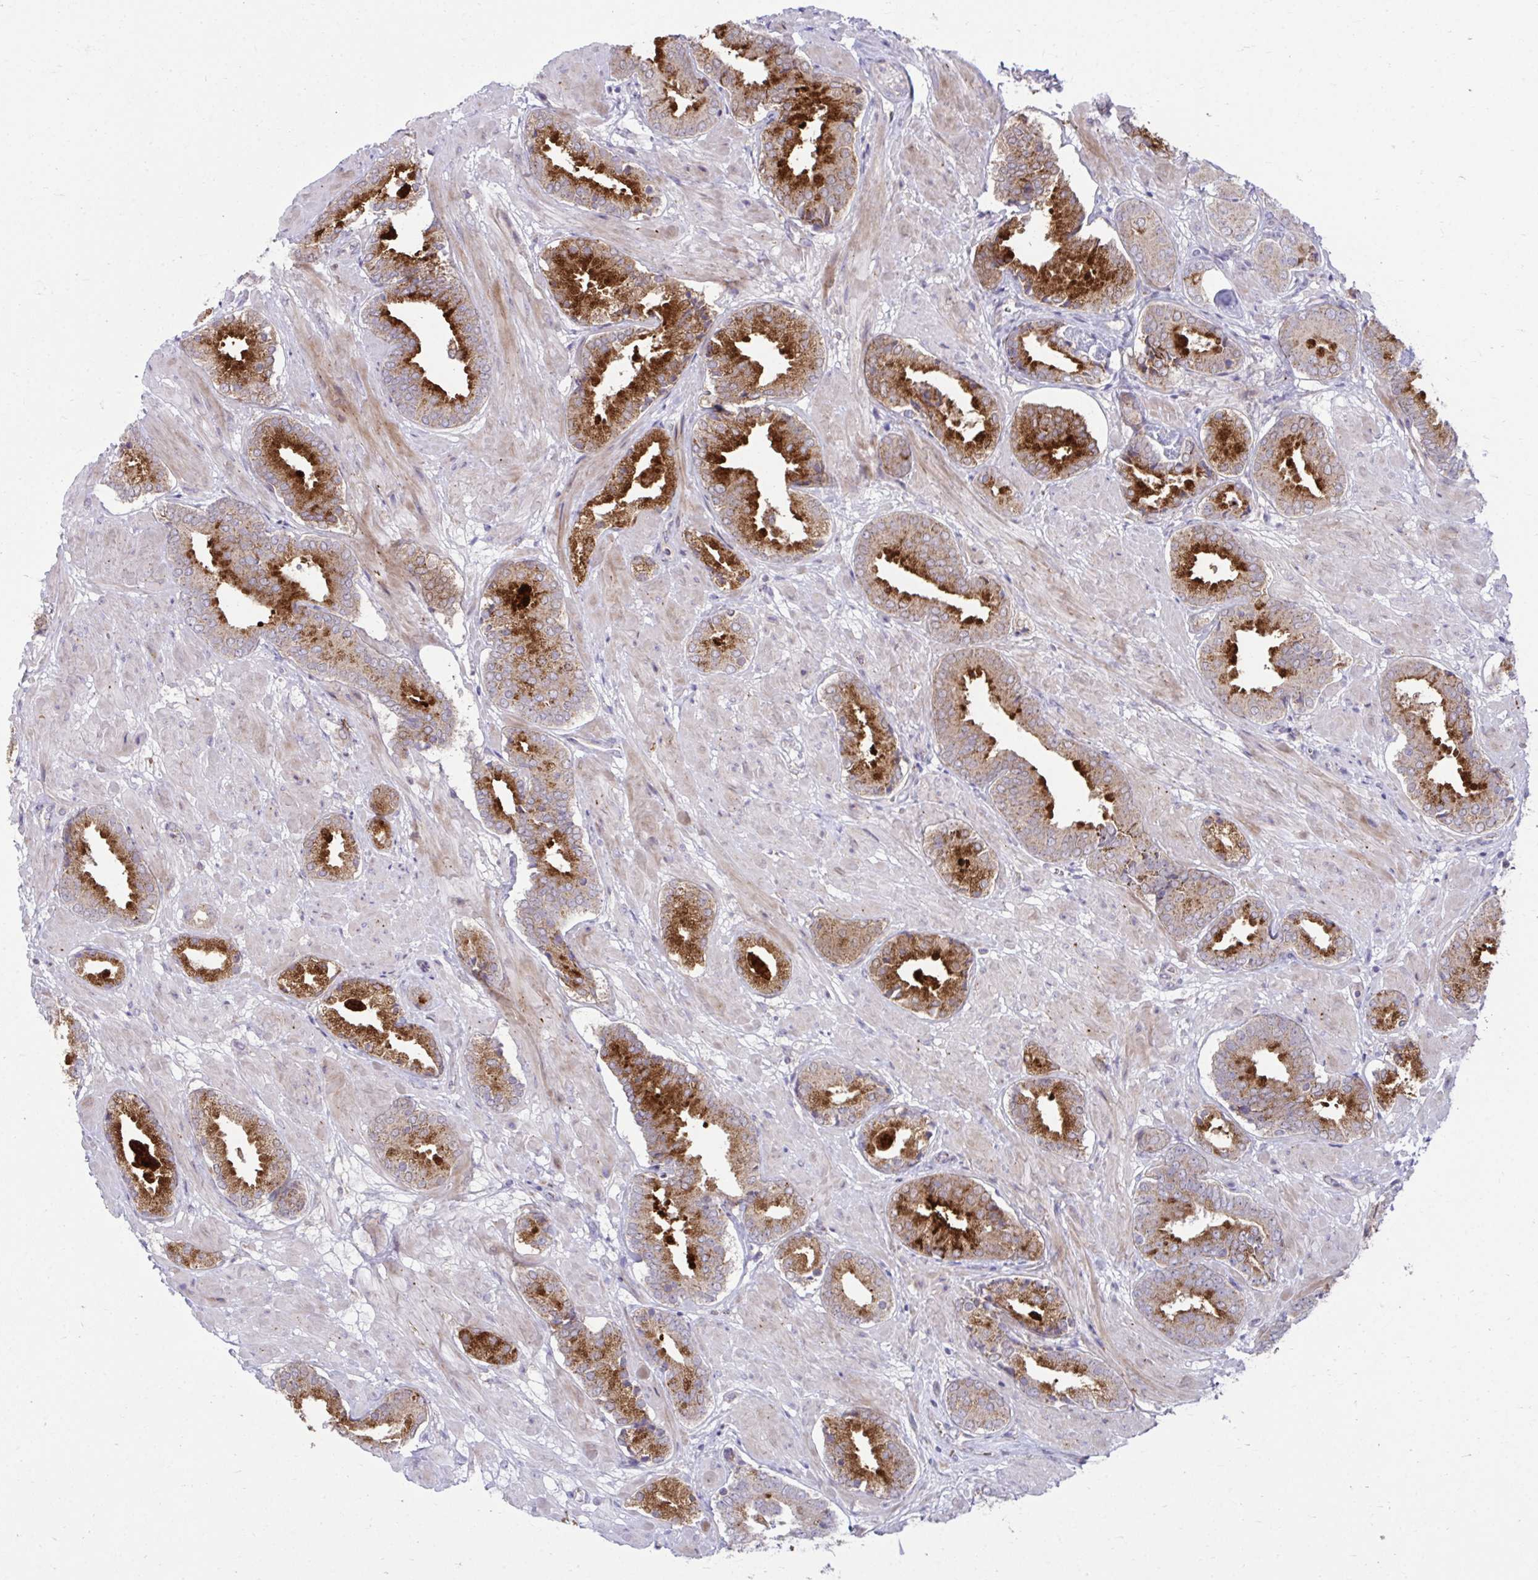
{"staining": {"intensity": "strong", "quantity": ">75%", "location": "cytoplasmic/membranous"}, "tissue": "prostate cancer", "cell_type": "Tumor cells", "image_type": "cancer", "snomed": [{"axis": "morphology", "description": "Adenocarcinoma, High grade"}, {"axis": "topography", "description": "Prostate"}], "caption": "Prostate cancer (adenocarcinoma (high-grade)) stained with a protein marker demonstrates strong staining in tumor cells.", "gene": "C16orf54", "patient": {"sex": "male", "age": 56}}